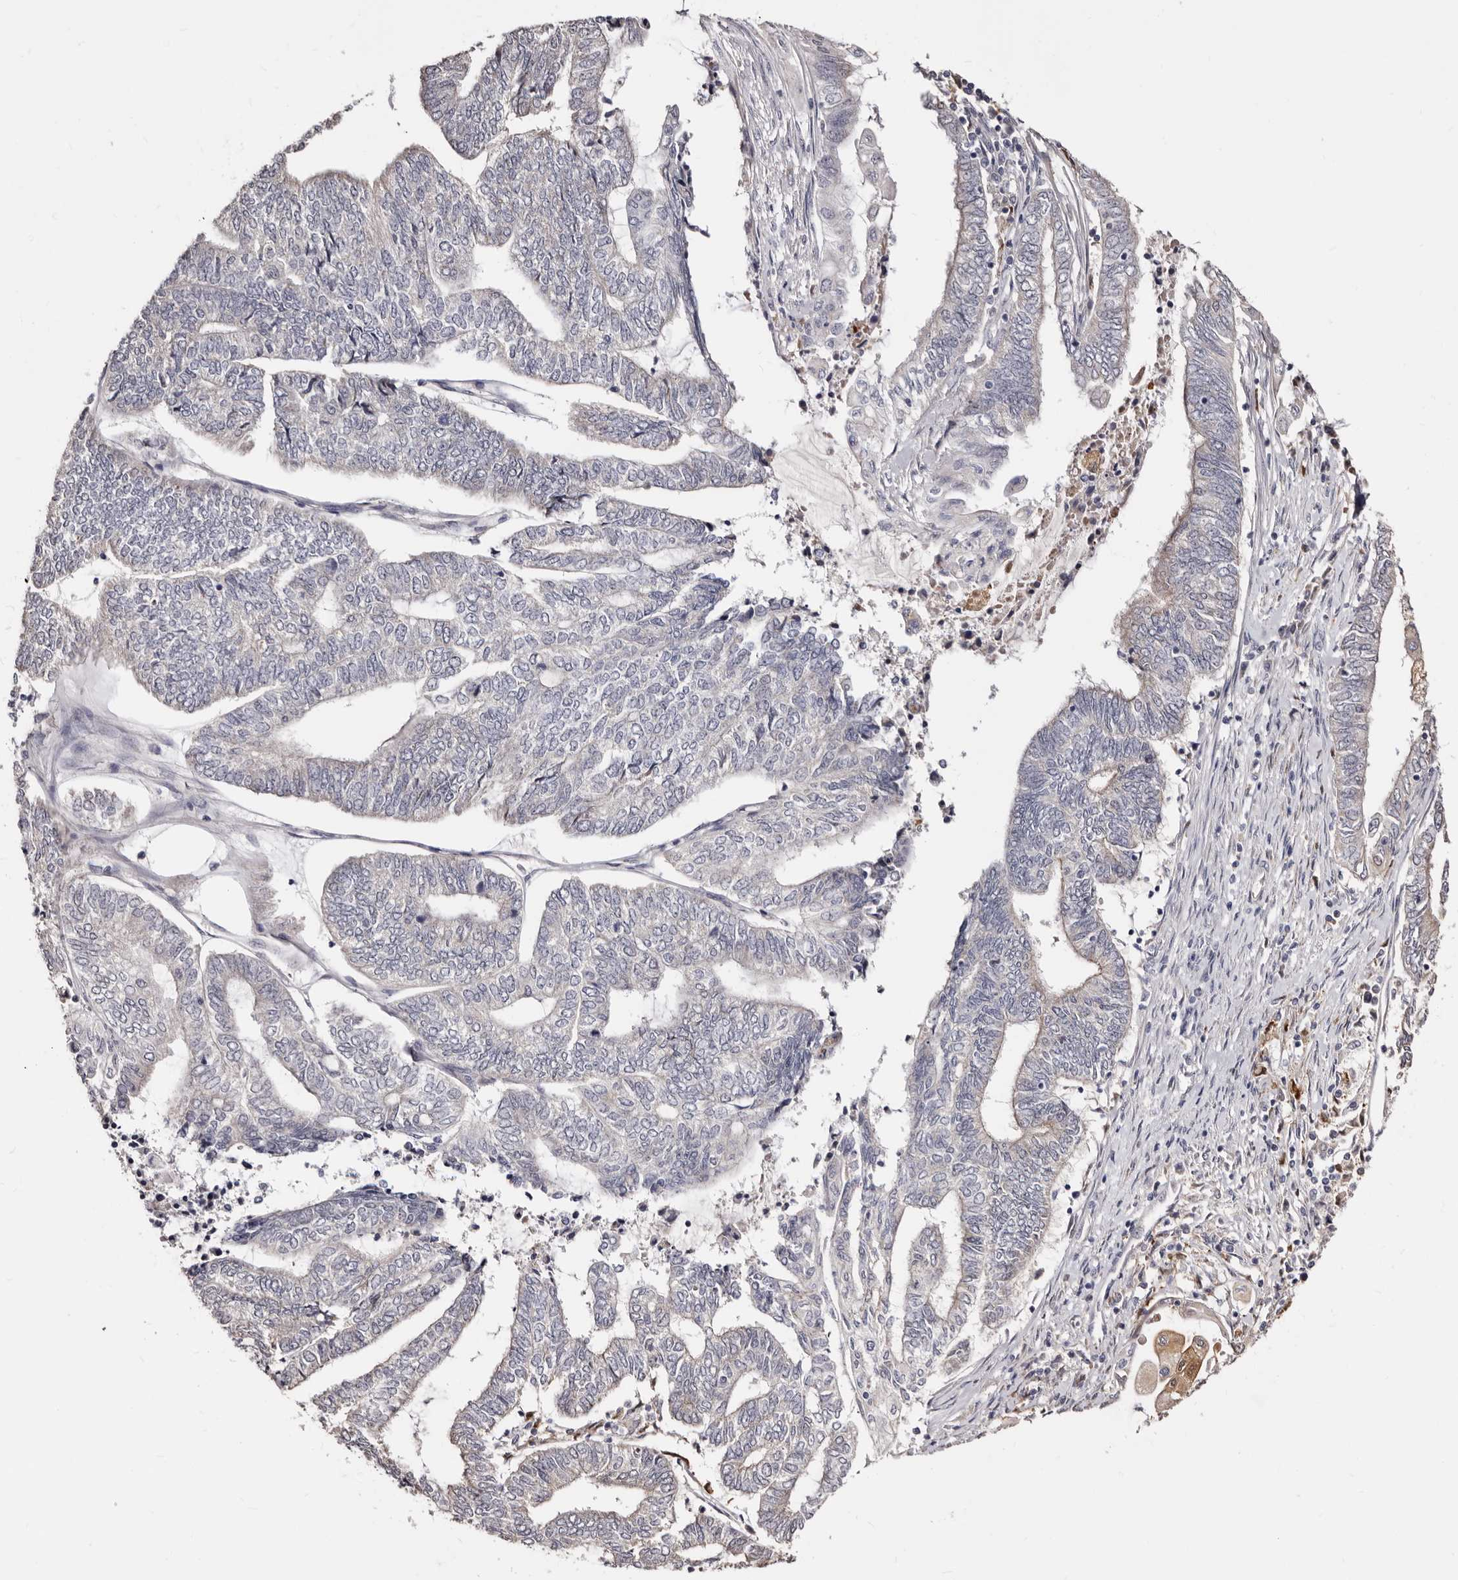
{"staining": {"intensity": "negative", "quantity": "none", "location": "none"}, "tissue": "endometrial cancer", "cell_type": "Tumor cells", "image_type": "cancer", "snomed": [{"axis": "morphology", "description": "Adenocarcinoma, NOS"}, {"axis": "topography", "description": "Uterus"}, {"axis": "topography", "description": "Endometrium"}], "caption": "This is a image of immunohistochemistry staining of endometrial cancer (adenocarcinoma), which shows no expression in tumor cells.", "gene": "PTAFR", "patient": {"sex": "female", "age": 70}}